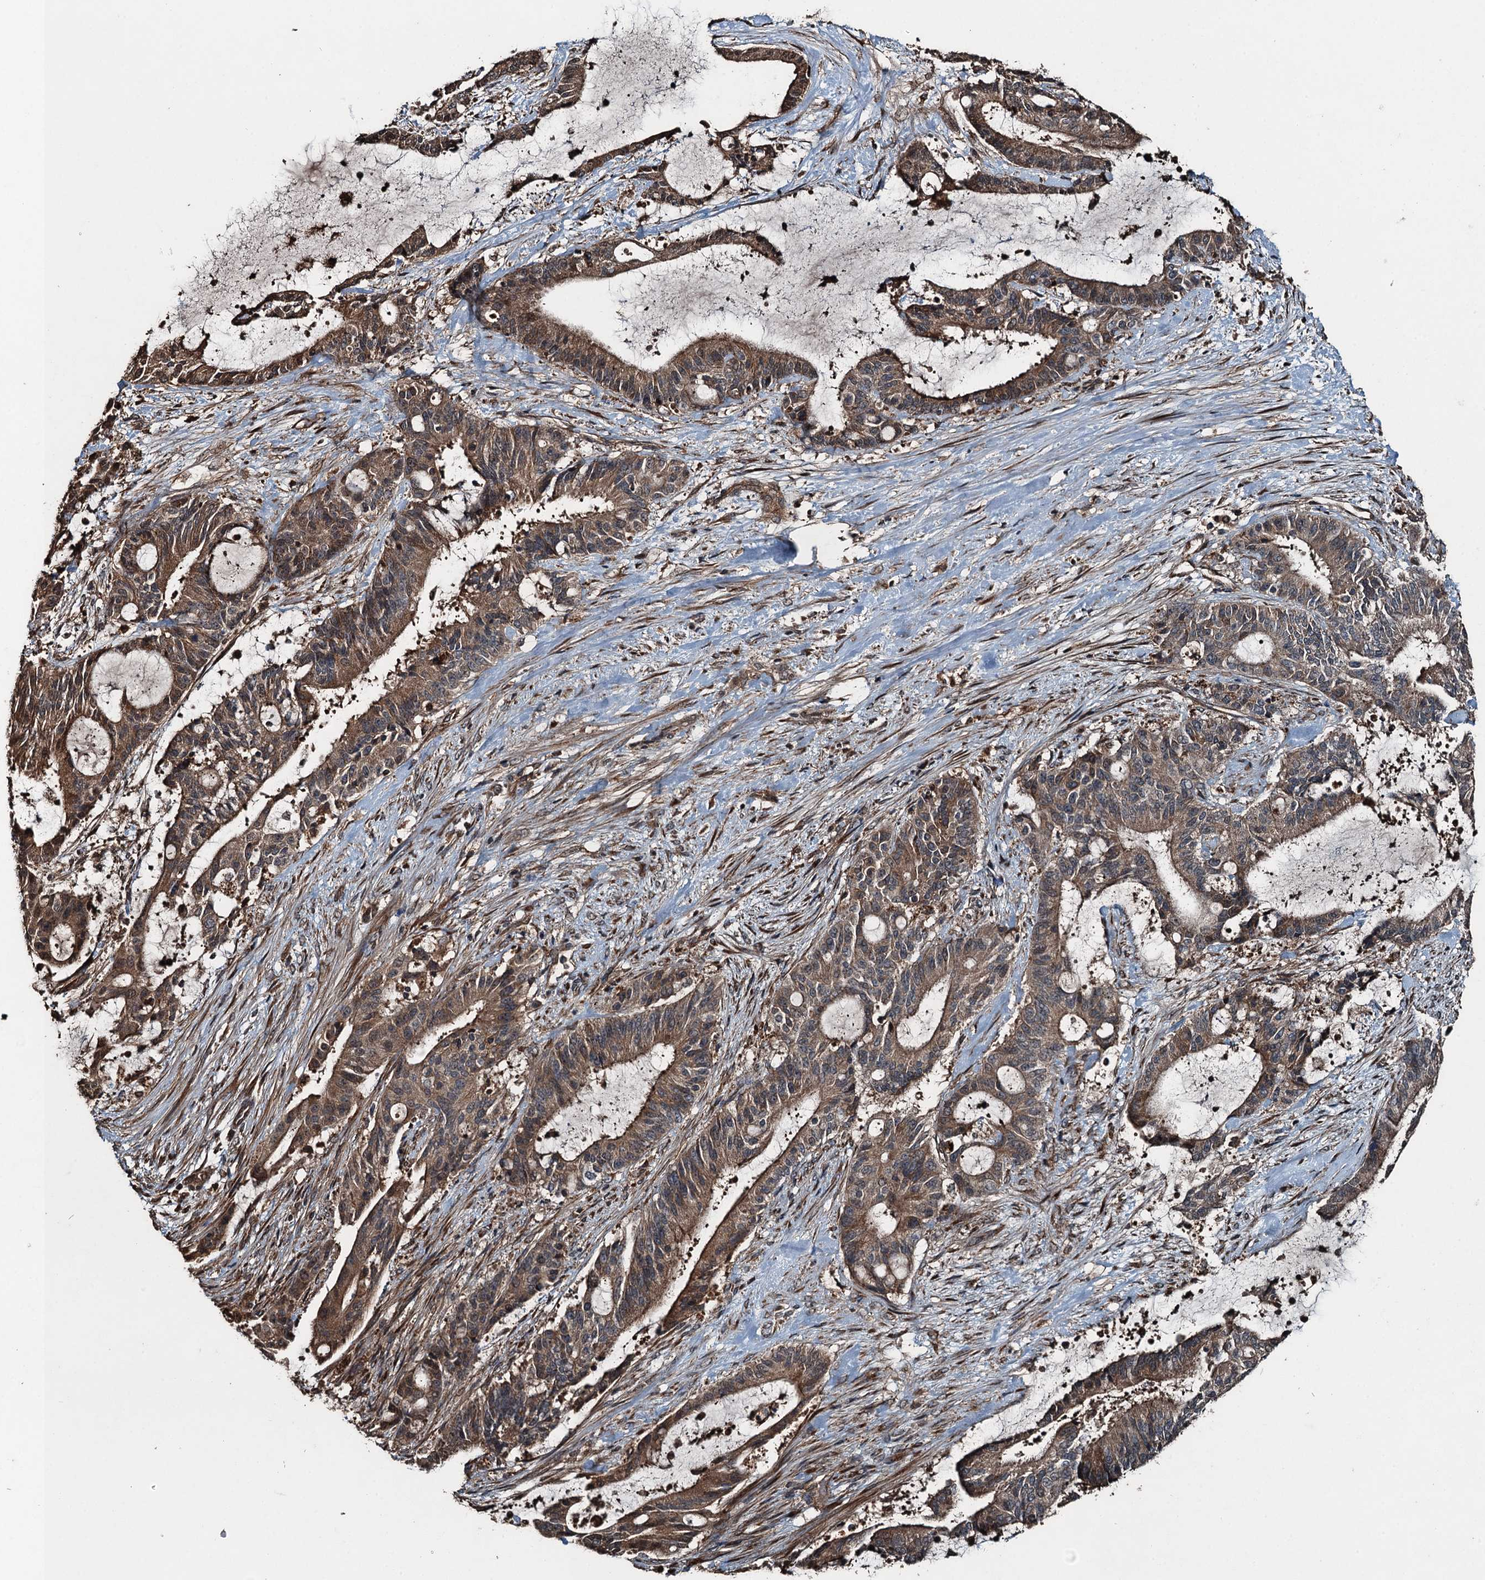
{"staining": {"intensity": "moderate", "quantity": ">75%", "location": "cytoplasmic/membranous"}, "tissue": "liver cancer", "cell_type": "Tumor cells", "image_type": "cancer", "snomed": [{"axis": "morphology", "description": "Normal tissue, NOS"}, {"axis": "morphology", "description": "Cholangiocarcinoma"}, {"axis": "topography", "description": "Liver"}, {"axis": "topography", "description": "Peripheral nerve tissue"}], "caption": "There is medium levels of moderate cytoplasmic/membranous expression in tumor cells of liver cancer, as demonstrated by immunohistochemical staining (brown color).", "gene": "TCTN1", "patient": {"sex": "female", "age": 73}}